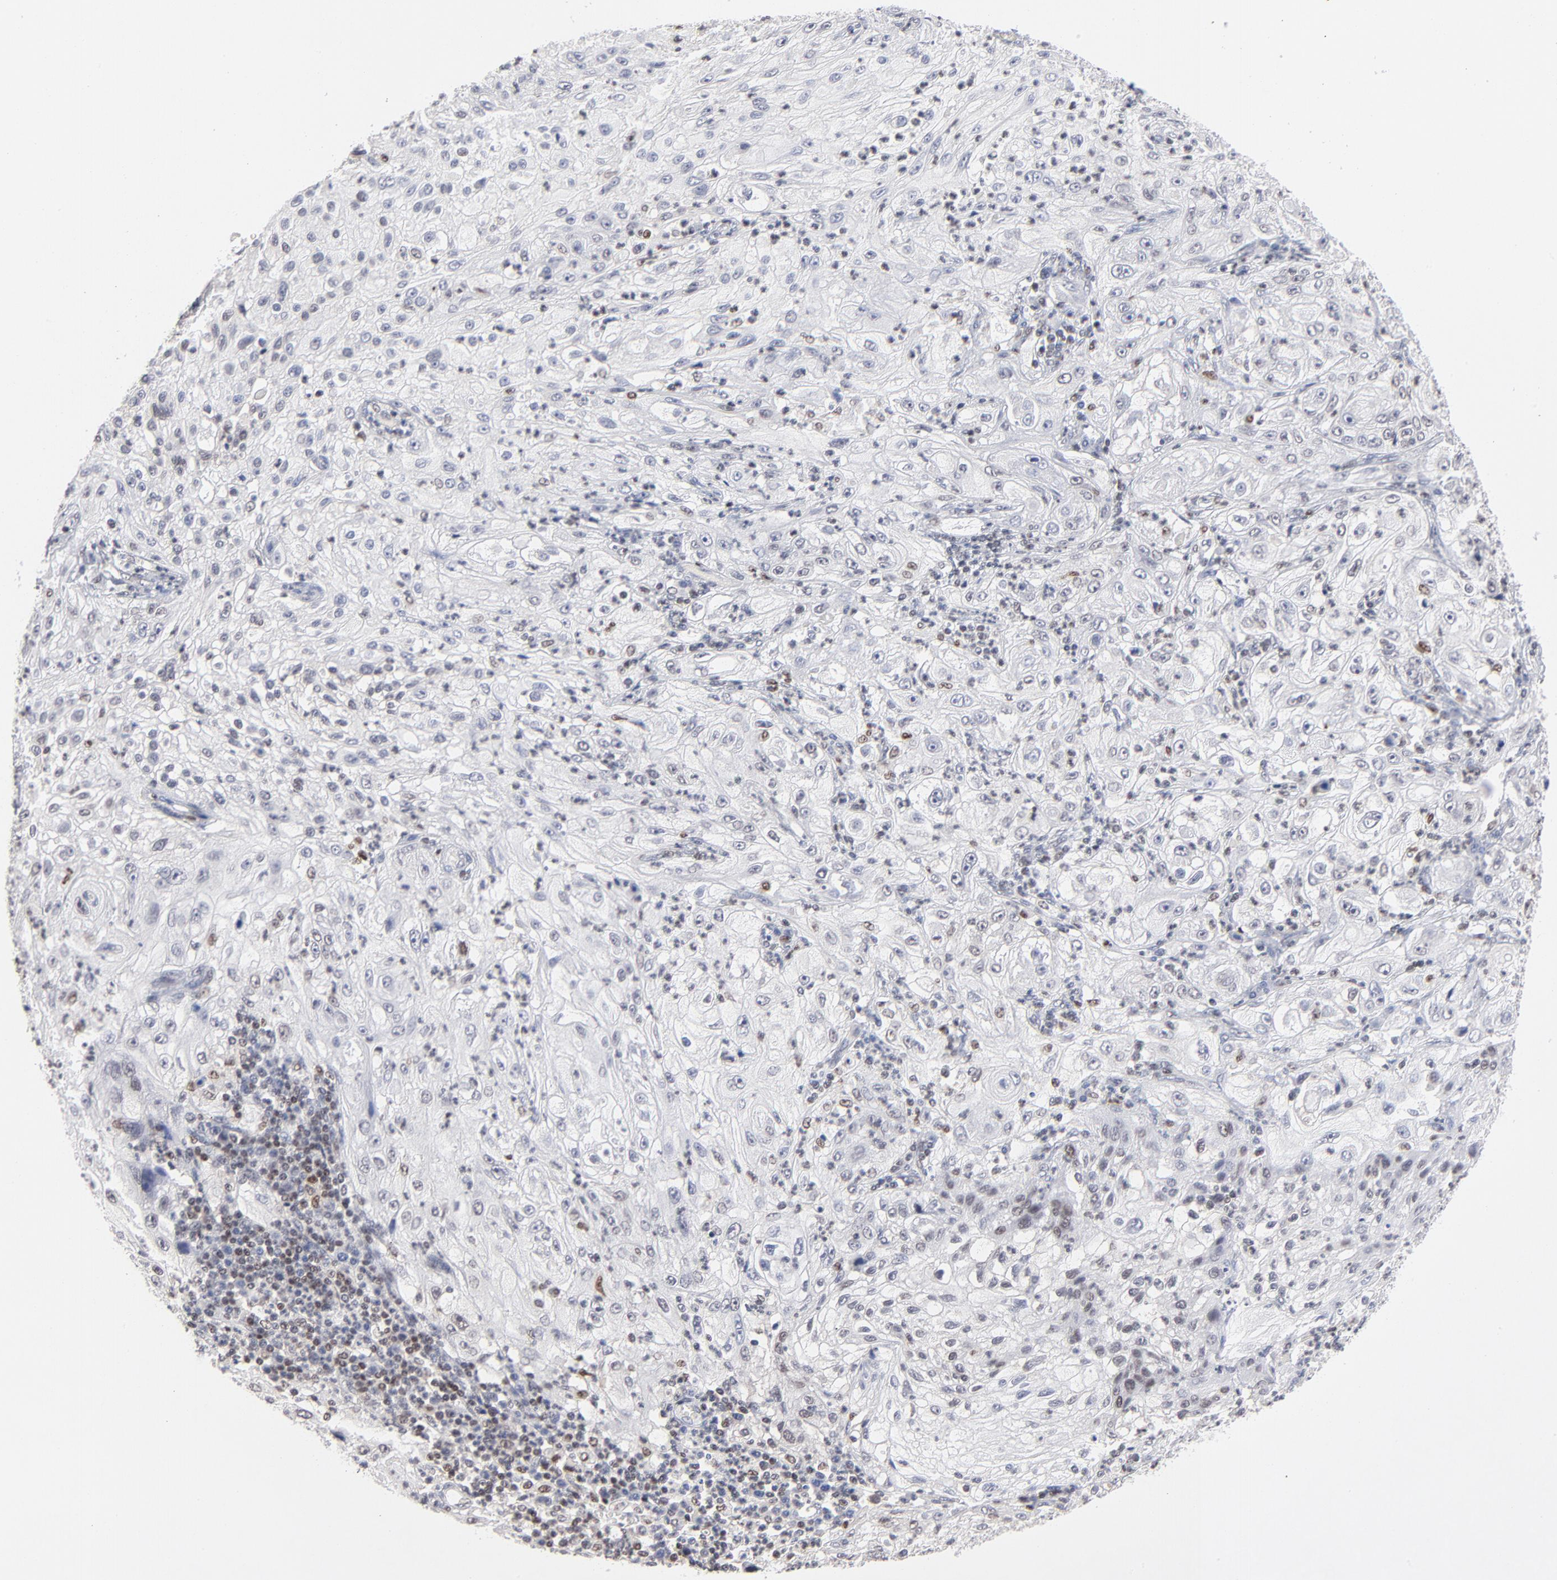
{"staining": {"intensity": "negative", "quantity": "none", "location": "none"}, "tissue": "lung cancer", "cell_type": "Tumor cells", "image_type": "cancer", "snomed": [{"axis": "morphology", "description": "Inflammation, NOS"}, {"axis": "morphology", "description": "Squamous cell carcinoma, NOS"}, {"axis": "topography", "description": "Lymph node"}, {"axis": "topography", "description": "Soft tissue"}, {"axis": "topography", "description": "Lung"}], "caption": "Immunohistochemistry (IHC) of lung cancer (squamous cell carcinoma) displays no positivity in tumor cells. The staining was performed using DAB to visualize the protein expression in brown, while the nuclei were stained in blue with hematoxylin (Magnification: 20x).", "gene": "MAX", "patient": {"sex": "male", "age": 66}}